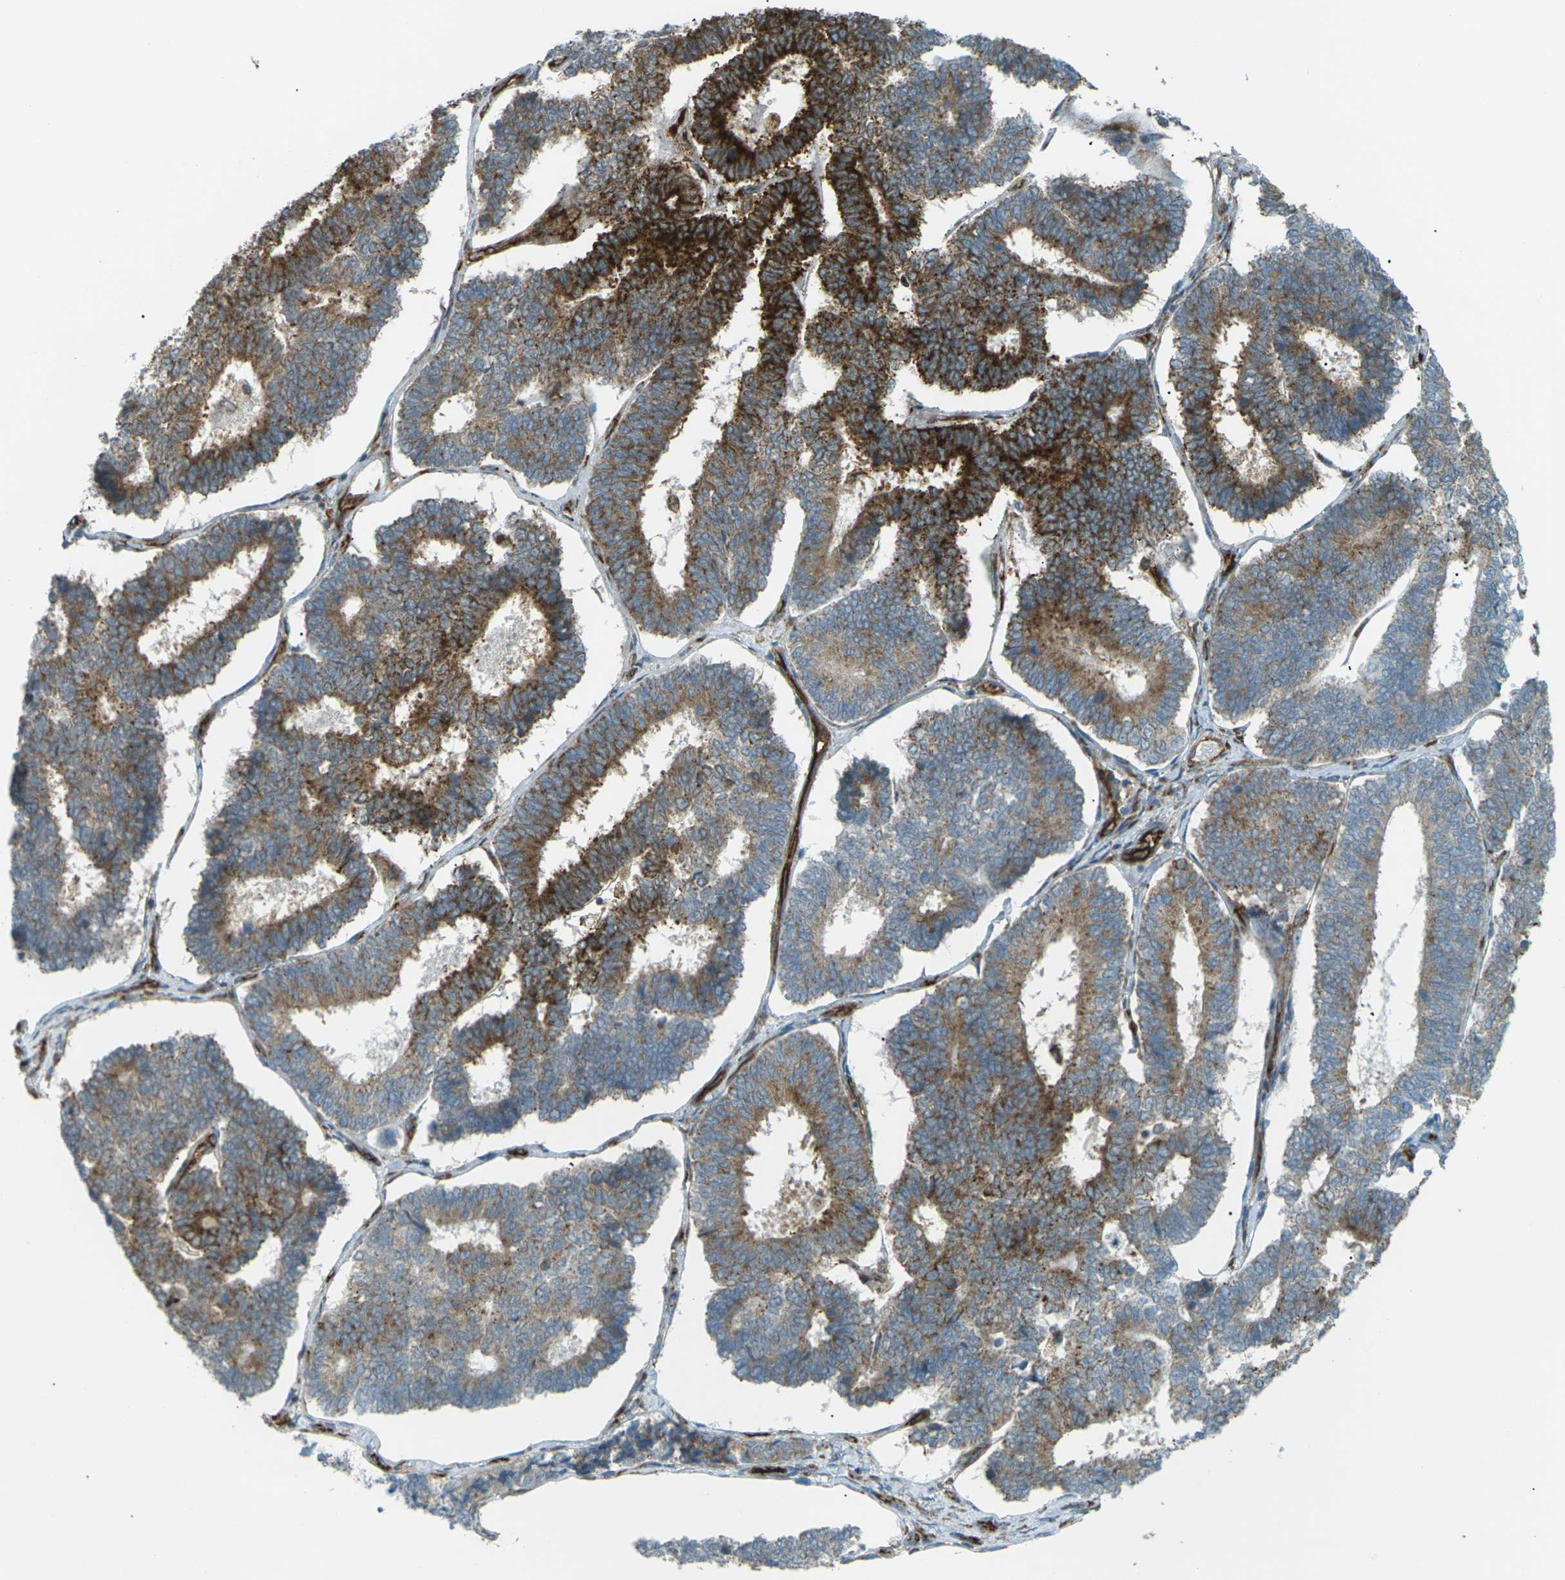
{"staining": {"intensity": "strong", "quantity": "<25%", "location": "cytoplasmic/membranous"}, "tissue": "endometrial cancer", "cell_type": "Tumor cells", "image_type": "cancer", "snomed": [{"axis": "morphology", "description": "Adenocarcinoma, NOS"}, {"axis": "topography", "description": "Endometrium"}], "caption": "A histopathology image of endometrial cancer stained for a protein displays strong cytoplasmic/membranous brown staining in tumor cells. (DAB = brown stain, brightfield microscopy at high magnification).", "gene": "S1PR1", "patient": {"sex": "female", "age": 70}}